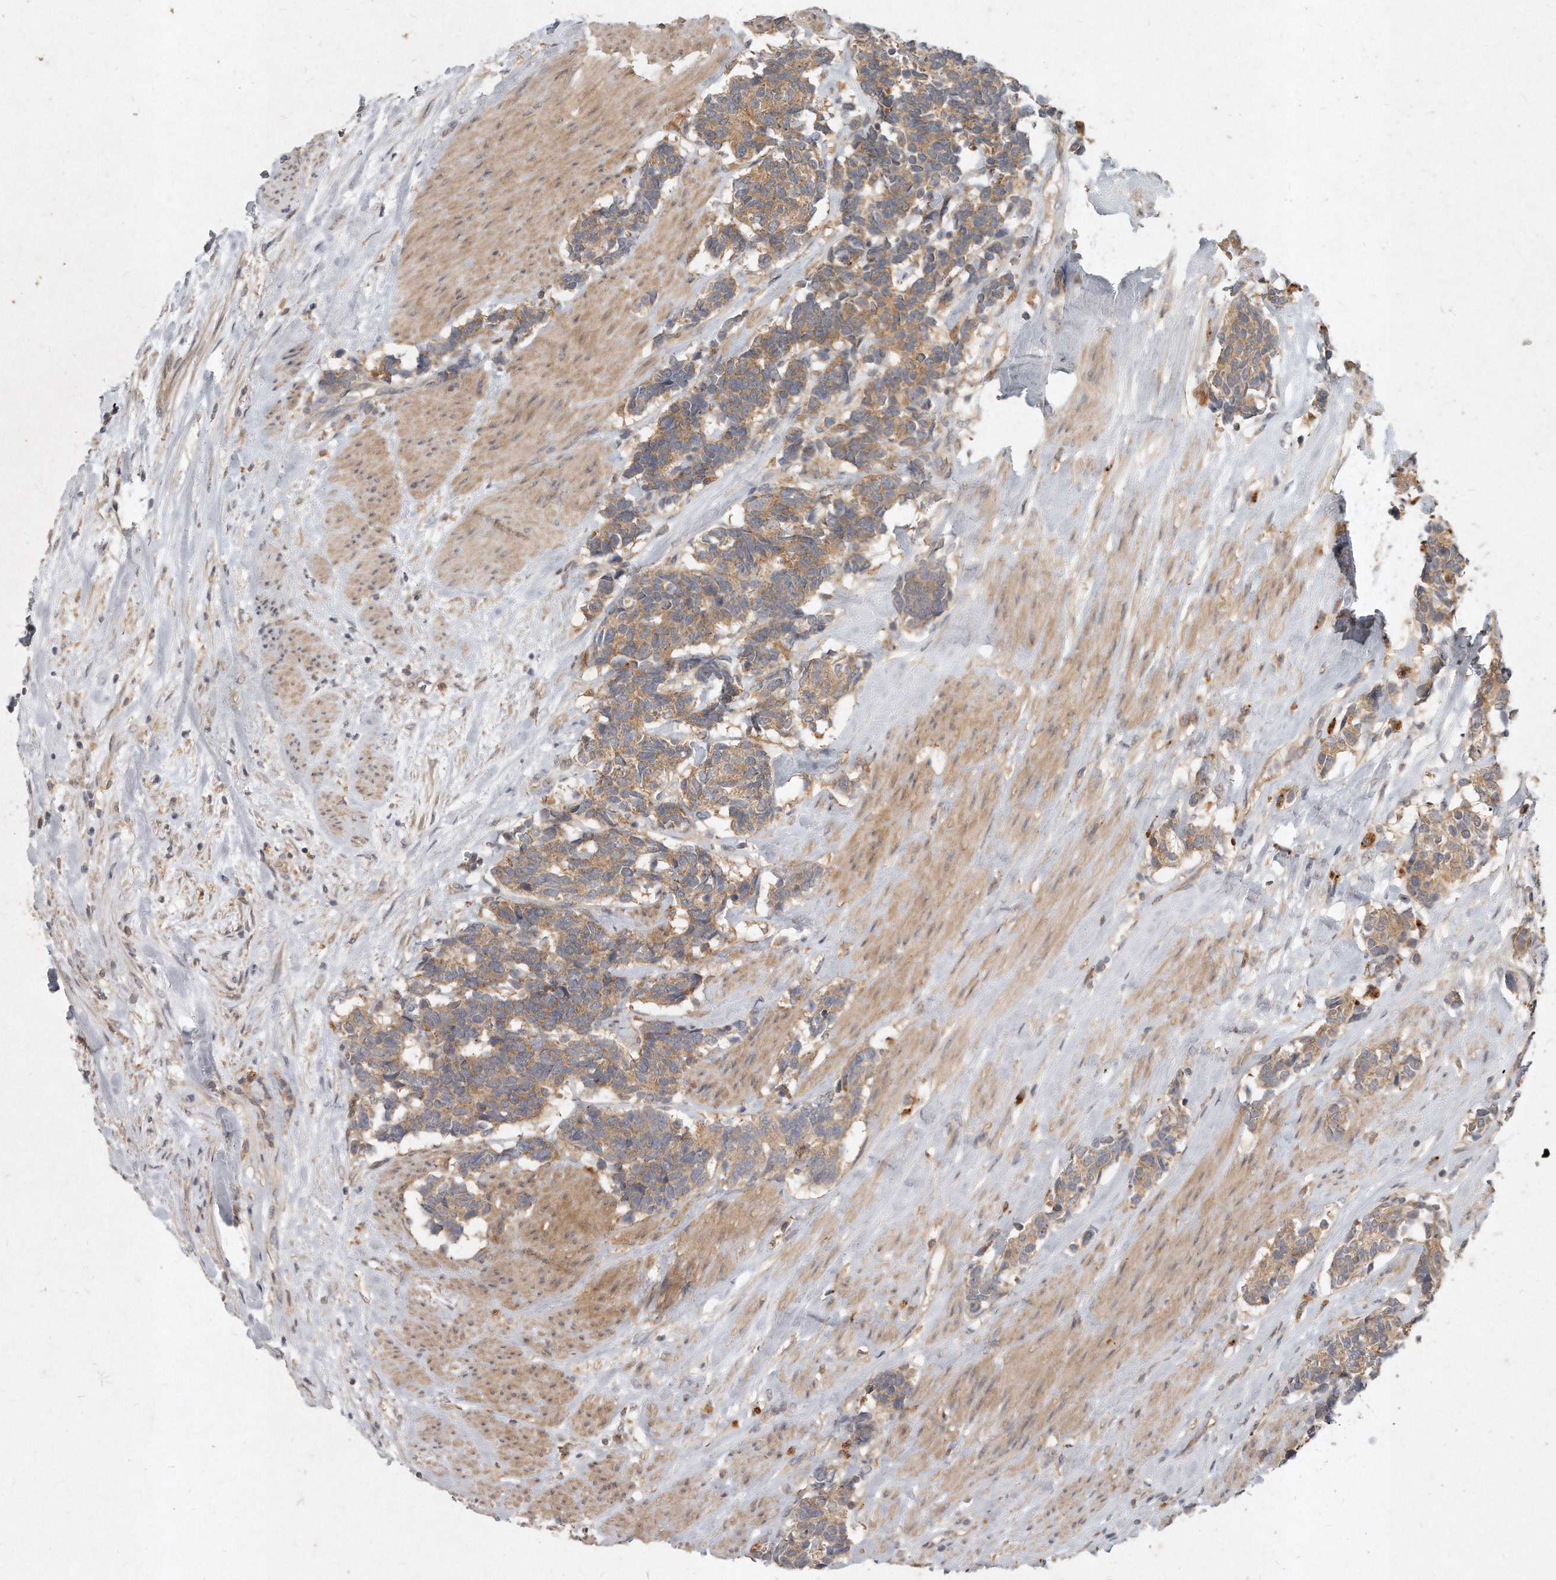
{"staining": {"intensity": "moderate", "quantity": ">75%", "location": "cytoplasmic/membranous"}, "tissue": "carcinoid", "cell_type": "Tumor cells", "image_type": "cancer", "snomed": [{"axis": "morphology", "description": "Carcinoma, NOS"}, {"axis": "morphology", "description": "Carcinoid, malignant, NOS"}, {"axis": "topography", "description": "Urinary bladder"}], "caption": "Immunohistochemical staining of human carcinoid (malignant) displays medium levels of moderate cytoplasmic/membranous positivity in approximately >75% of tumor cells.", "gene": "LGALS8", "patient": {"sex": "male", "age": 57}}